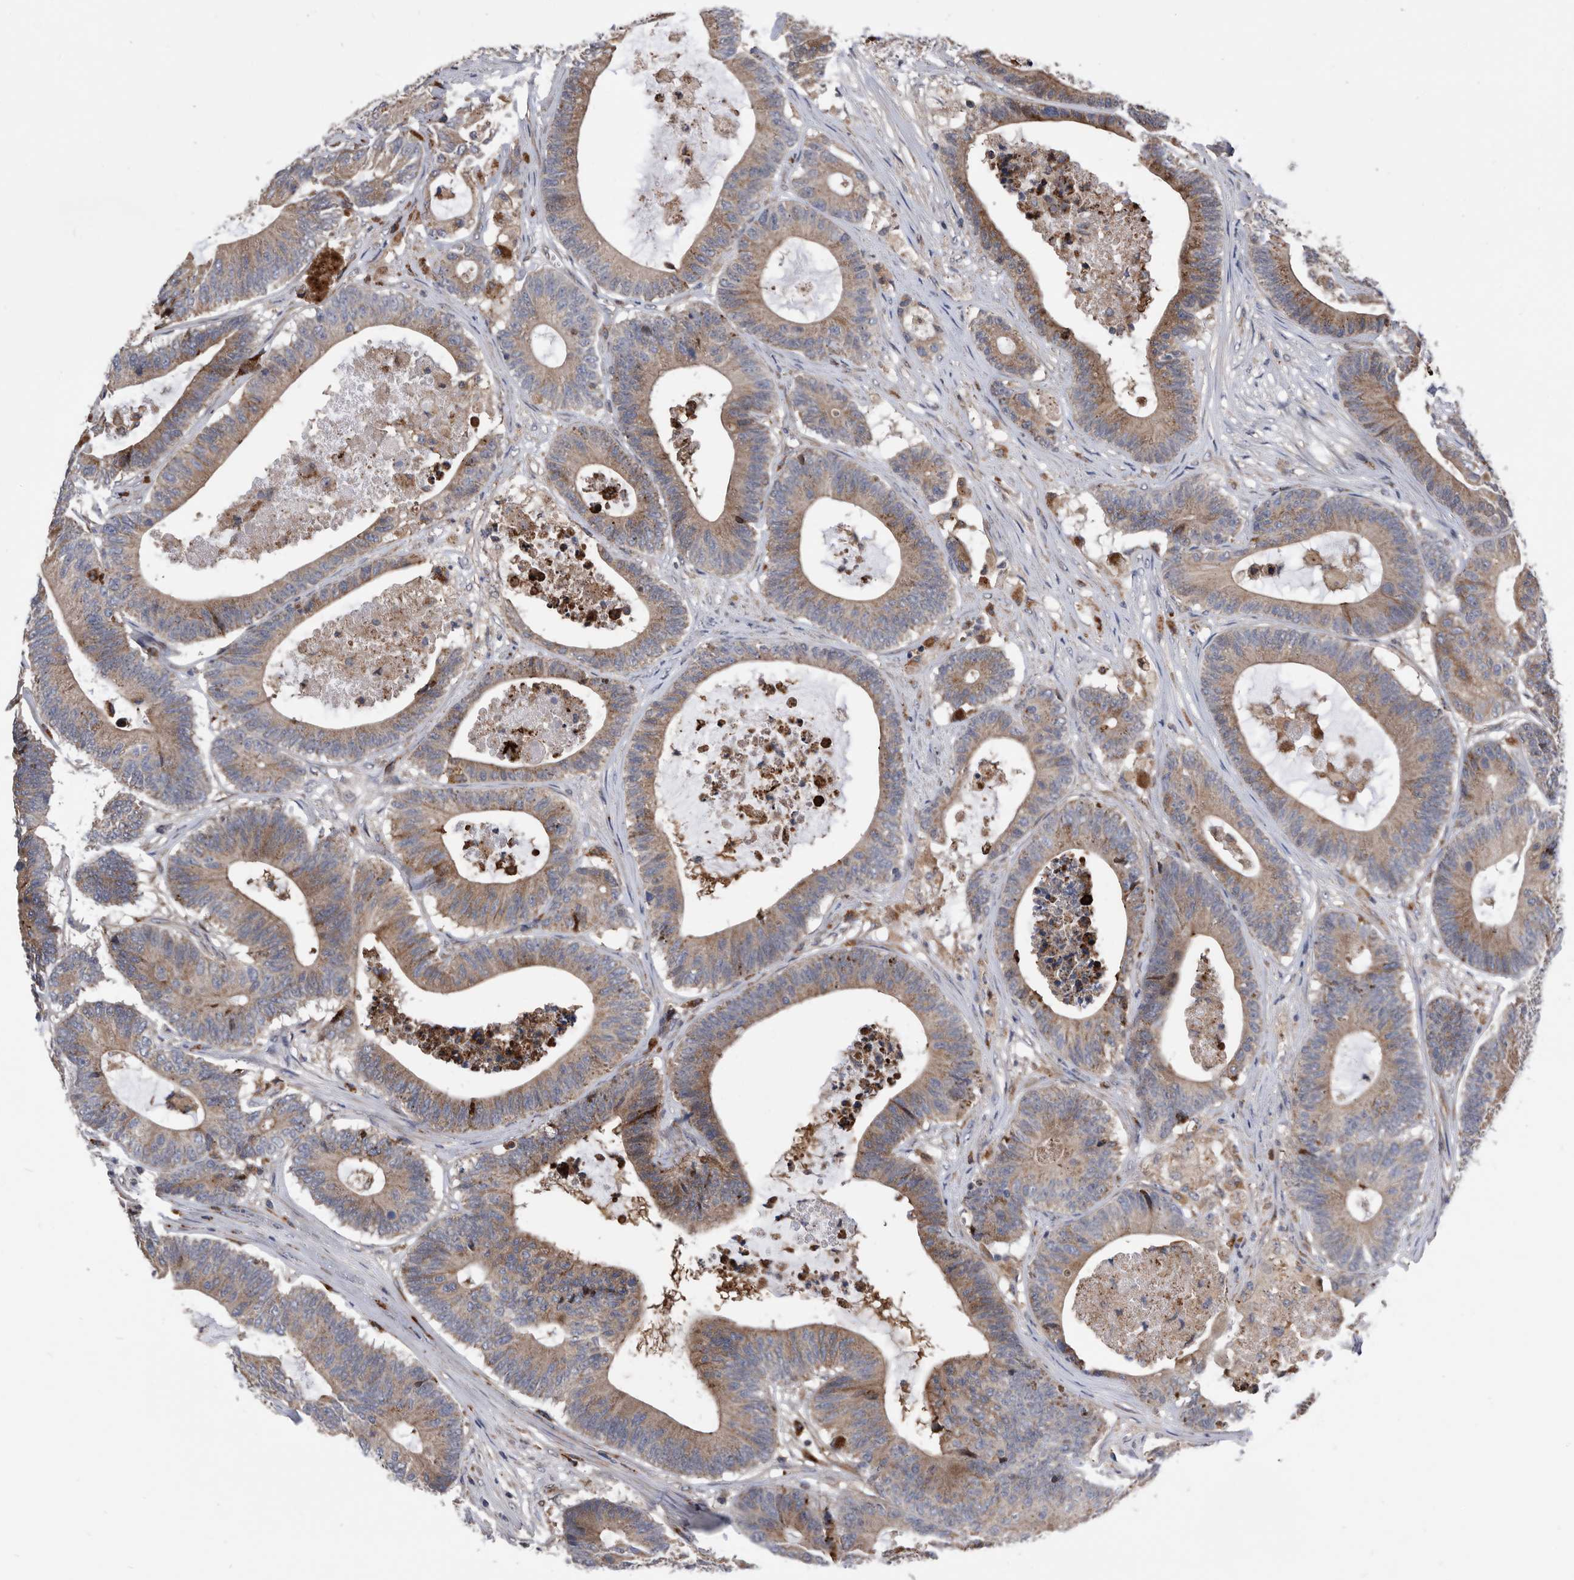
{"staining": {"intensity": "moderate", "quantity": ">75%", "location": "cytoplasmic/membranous"}, "tissue": "colorectal cancer", "cell_type": "Tumor cells", "image_type": "cancer", "snomed": [{"axis": "morphology", "description": "Adenocarcinoma, NOS"}, {"axis": "topography", "description": "Colon"}], "caption": "This histopathology image shows immunohistochemistry staining of adenocarcinoma (colorectal), with medium moderate cytoplasmic/membranous expression in about >75% of tumor cells.", "gene": "BAIAP3", "patient": {"sex": "female", "age": 84}}